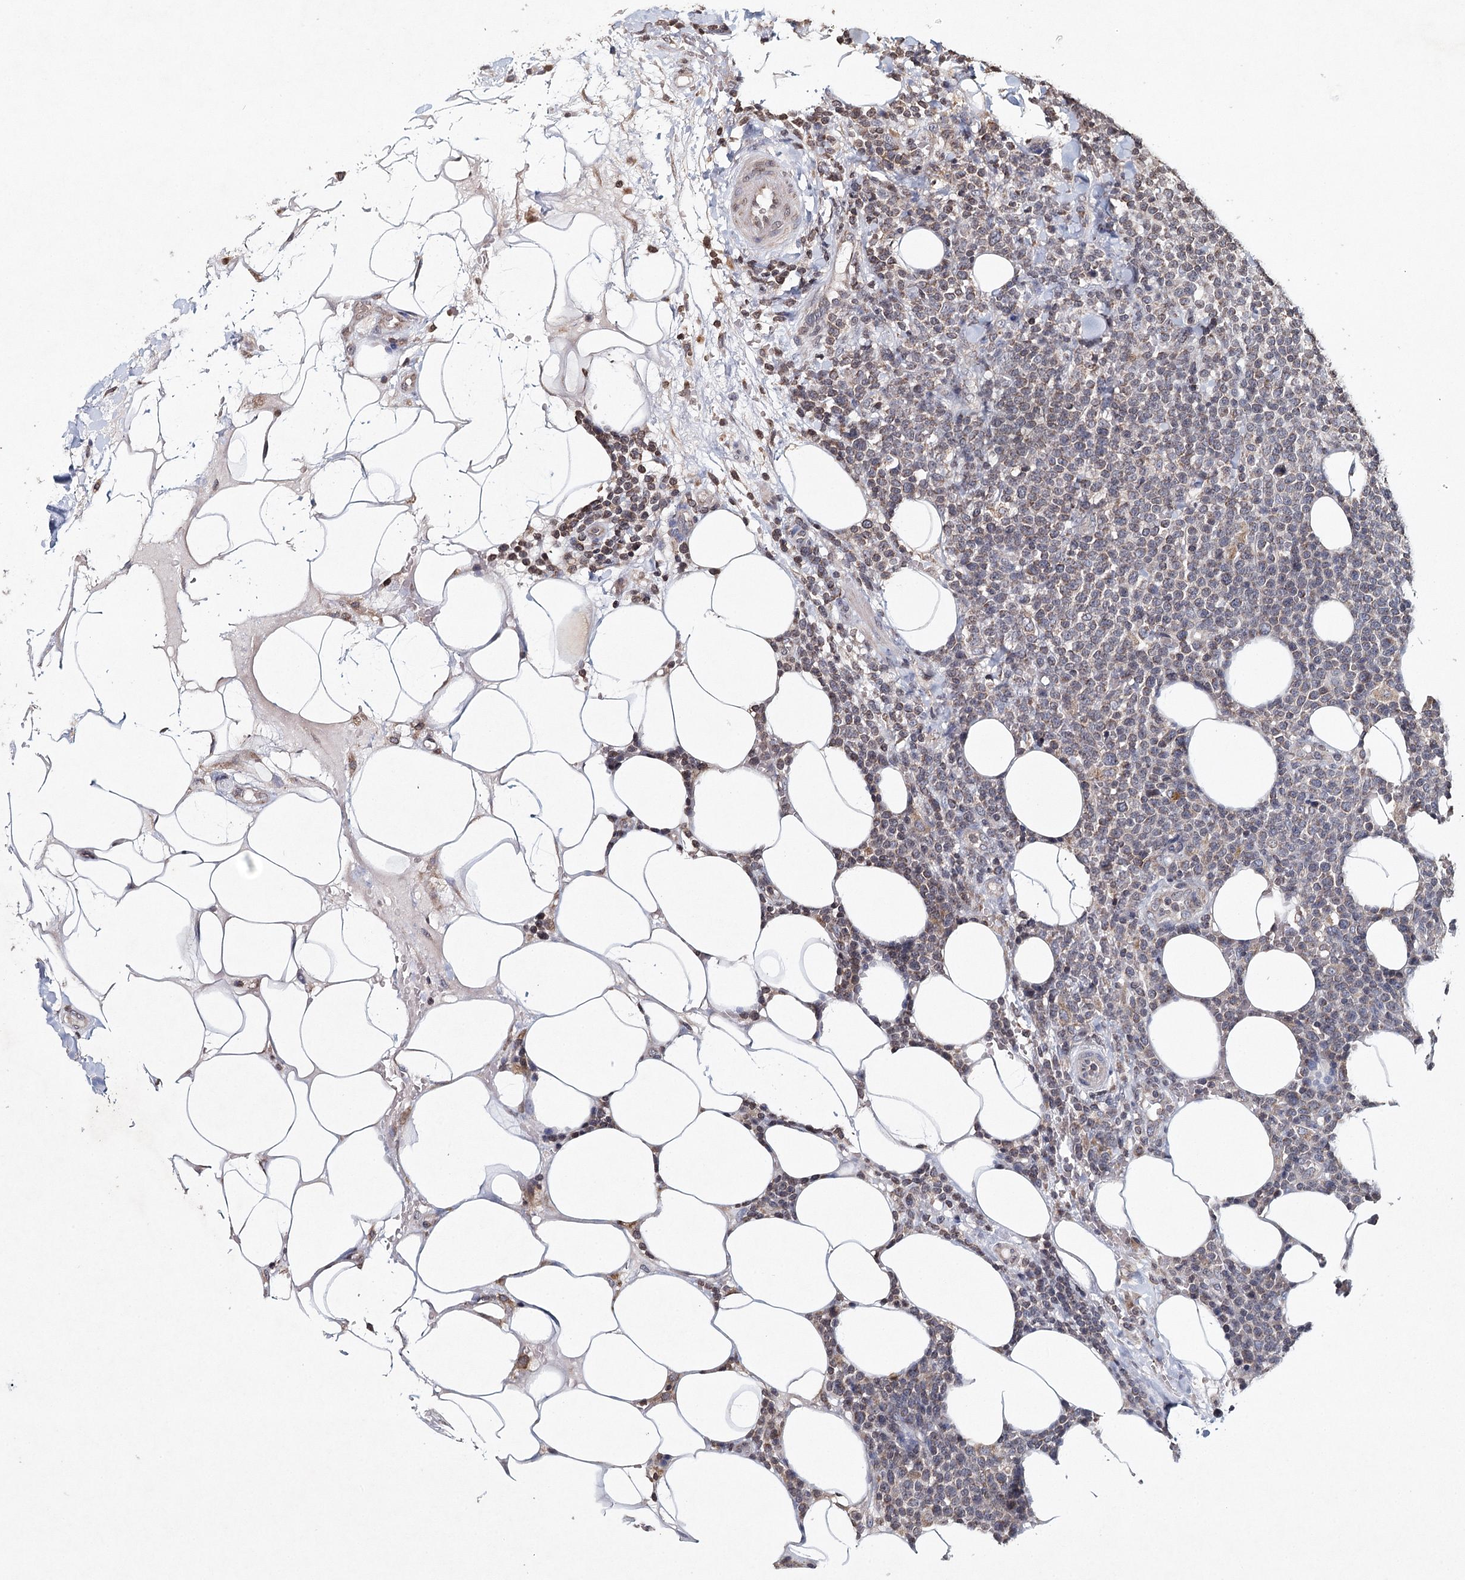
{"staining": {"intensity": "weak", "quantity": "<25%", "location": "cytoplasmic/membranous"}, "tissue": "lymphoma", "cell_type": "Tumor cells", "image_type": "cancer", "snomed": [{"axis": "morphology", "description": "Malignant lymphoma, non-Hodgkin's type, High grade"}, {"axis": "topography", "description": "Lymph node"}], "caption": "Protein analysis of lymphoma displays no significant staining in tumor cells. (Brightfield microscopy of DAB IHC at high magnification).", "gene": "ICOS", "patient": {"sex": "male", "age": 61}}